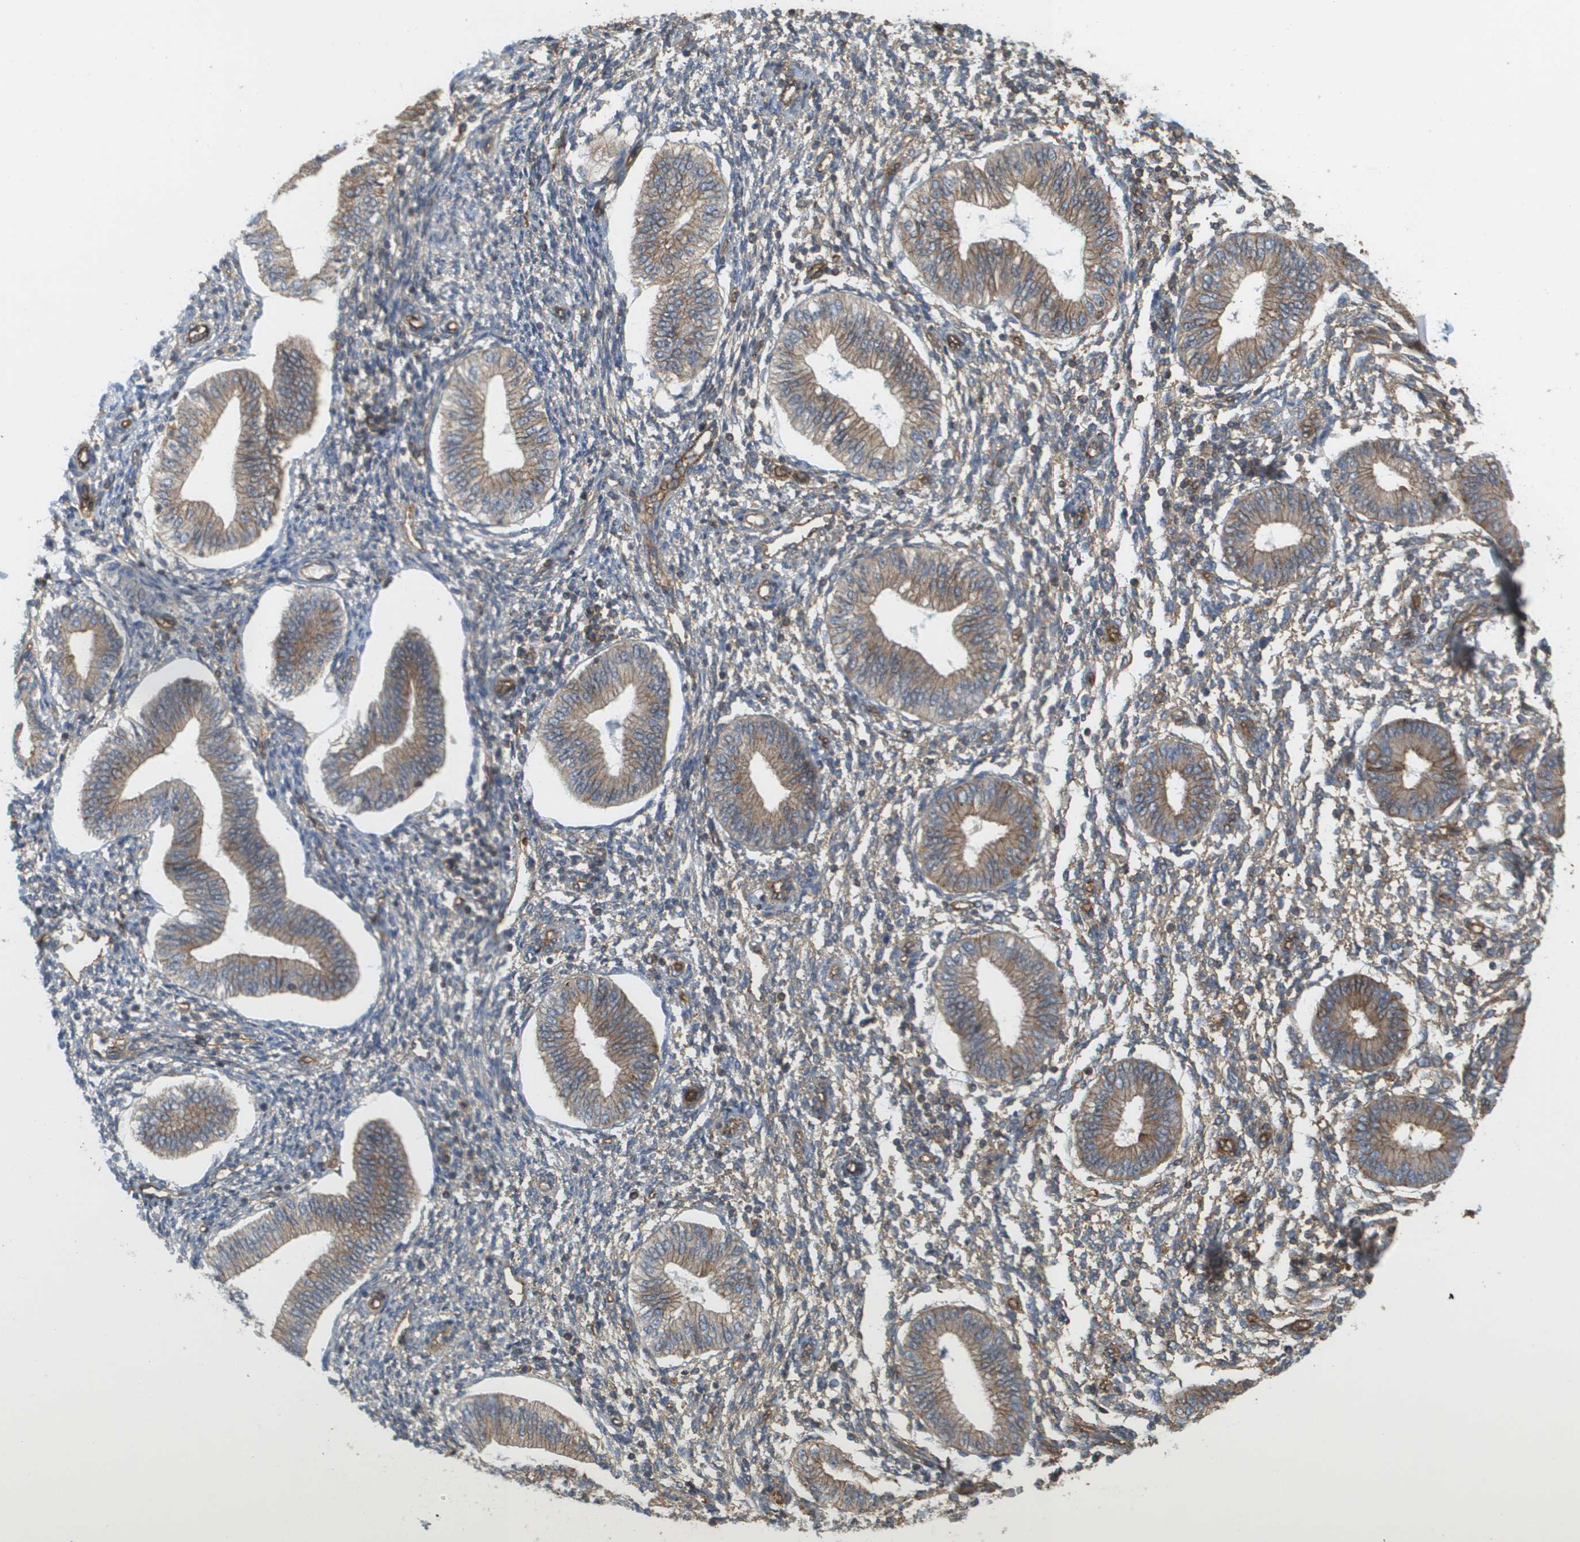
{"staining": {"intensity": "weak", "quantity": "<25%", "location": "cytoplasmic/membranous"}, "tissue": "endometrium", "cell_type": "Cells in endometrial stroma", "image_type": "normal", "snomed": [{"axis": "morphology", "description": "Normal tissue, NOS"}, {"axis": "topography", "description": "Endometrium"}], "caption": "The photomicrograph demonstrates no staining of cells in endometrial stroma in benign endometrium.", "gene": "SGMS2", "patient": {"sex": "female", "age": 50}}